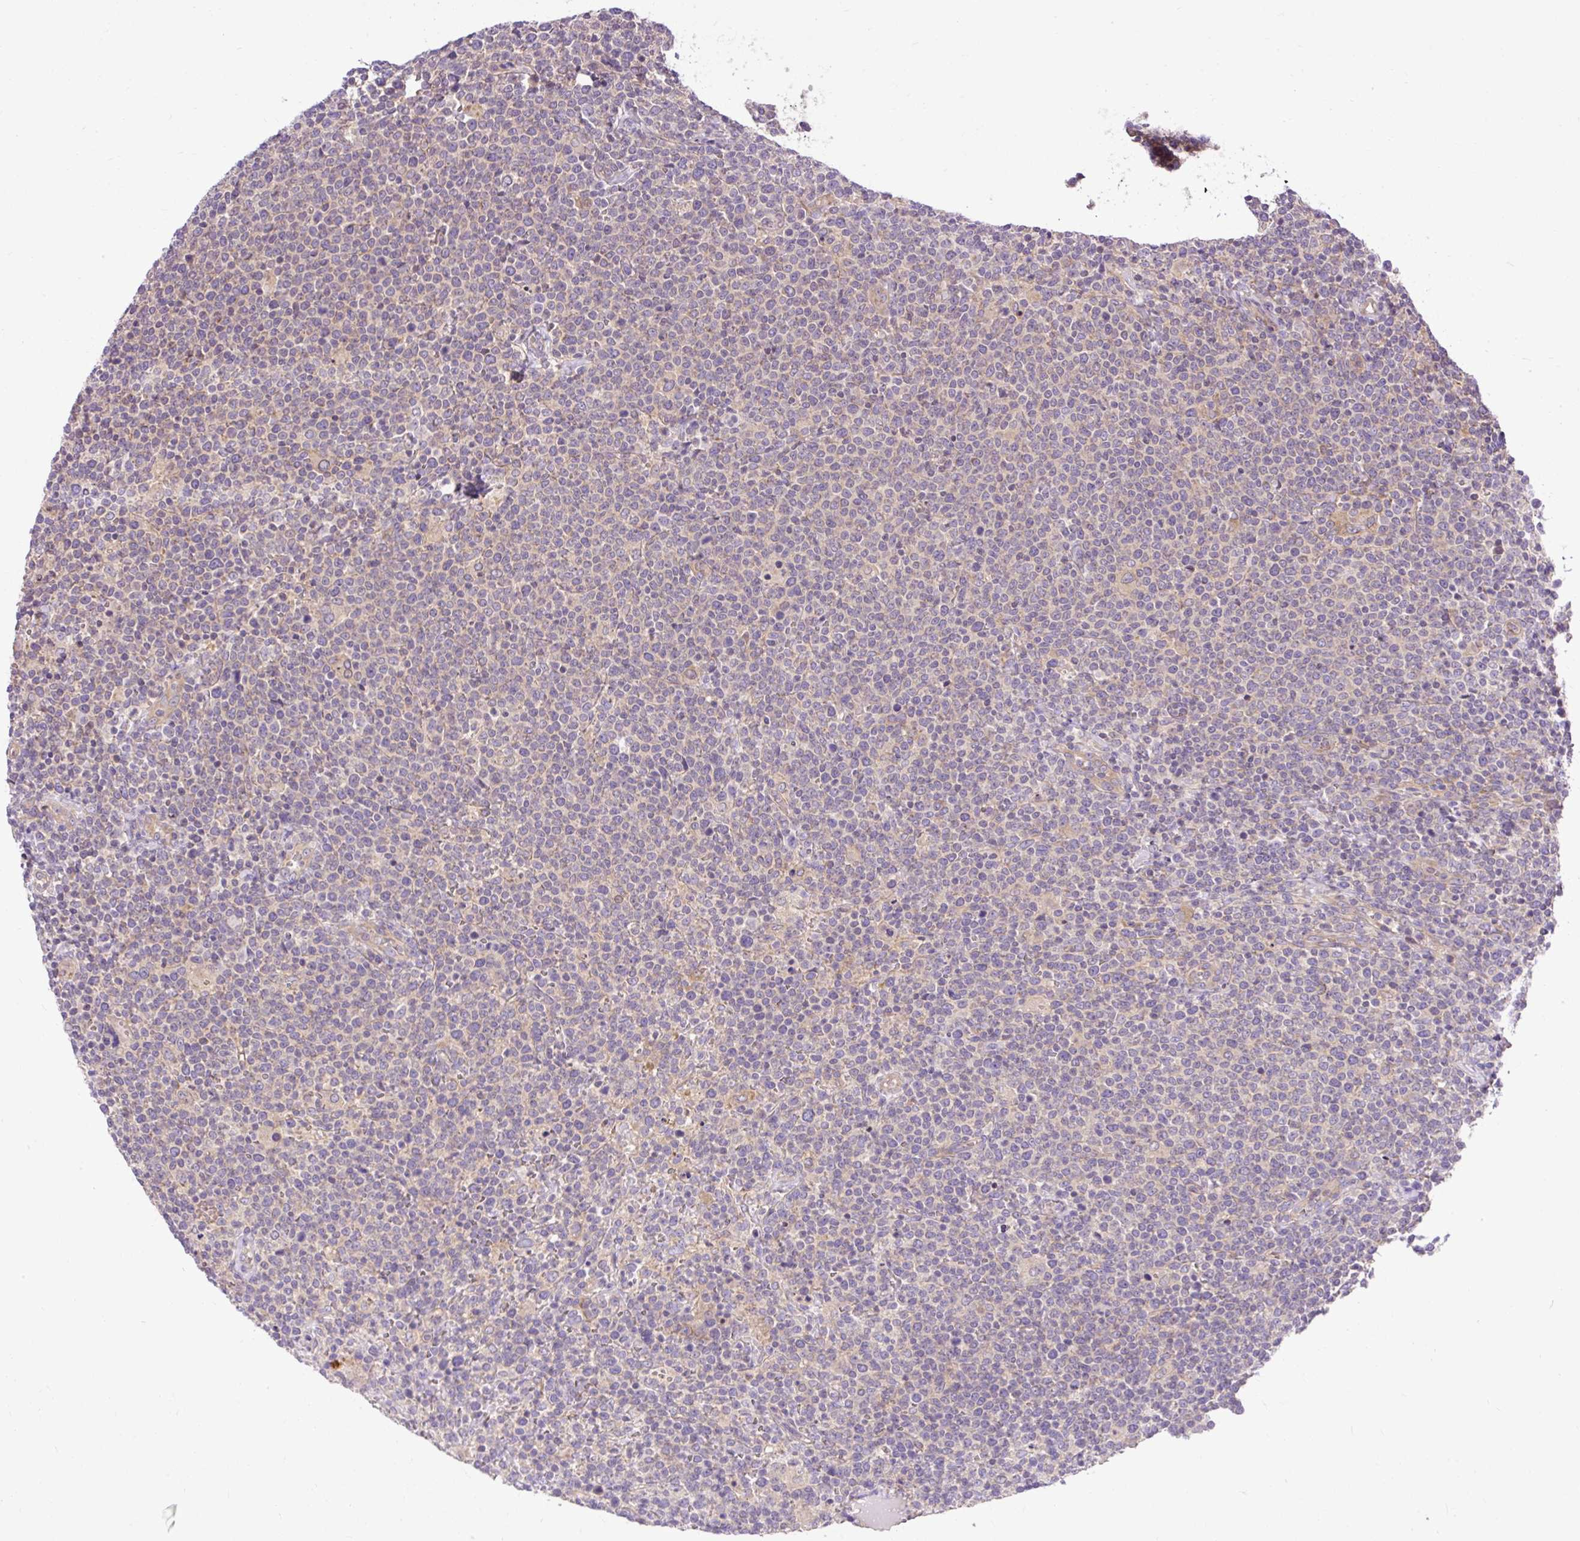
{"staining": {"intensity": "weak", "quantity": "<25%", "location": "cytoplasmic/membranous"}, "tissue": "lymphoma", "cell_type": "Tumor cells", "image_type": "cancer", "snomed": [{"axis": "morphology", "description": "Malignant lymphoma, non-Hodgkin's type, High grade"}, {"axis": "topography", "description": "Lymph node"}], "caption": "Histopathology image shows no protein positivity in tumor cells of lymphoma tissue. (Immunohistochemistry, brightfield microscopy, high magnification).", "gene": "HEXB", "patient": {"sex": "male", "age": 61}}